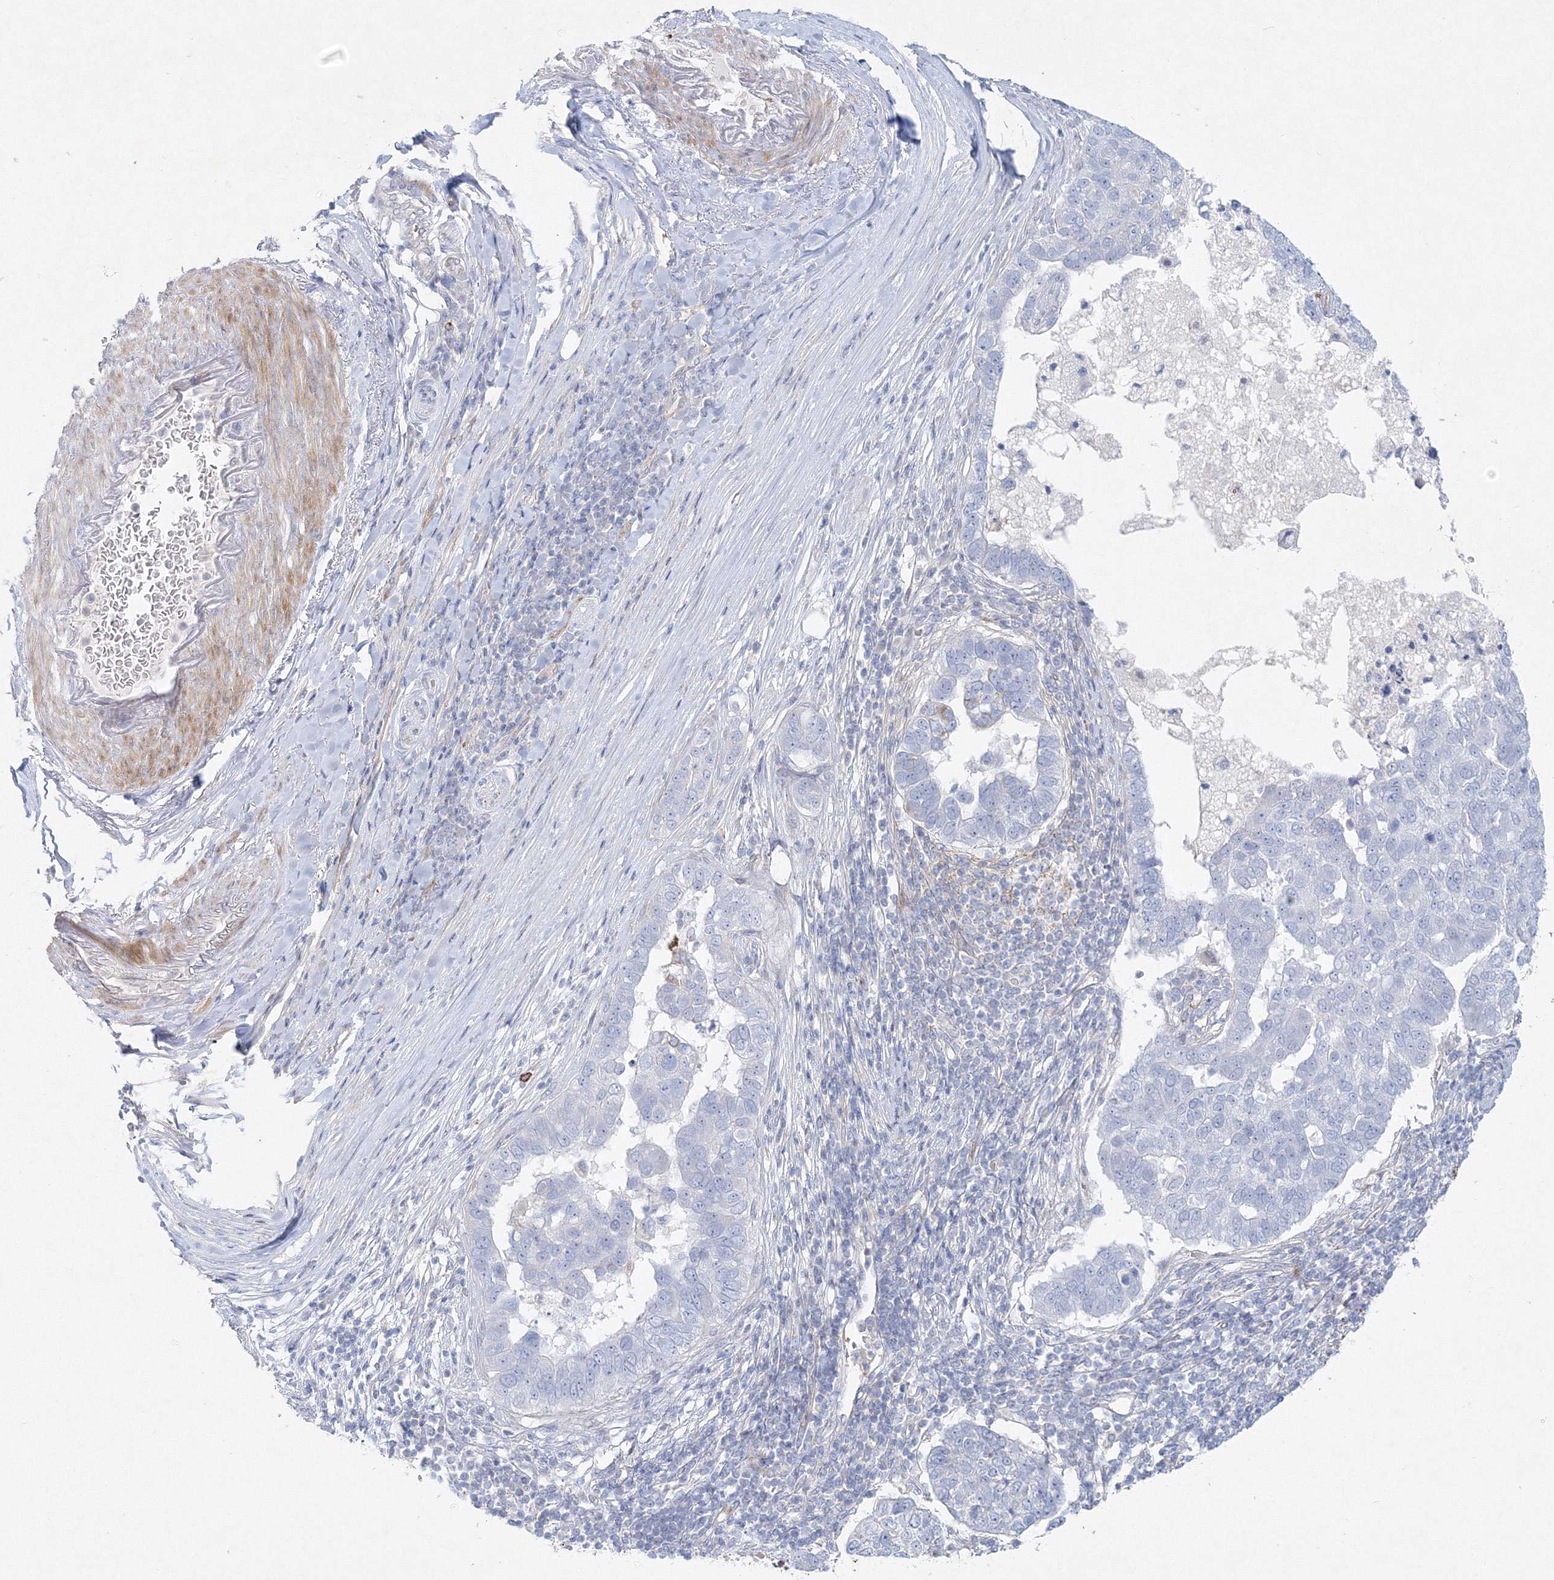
{"staining": {"intensity": "negative", "quantity": "none", "location": "none"}, "tissue": "pancreatic cancer", "cell_type": "Tumor cells", "image_type": "cancer", "snomed": [{"axis": "morphology", "description": "Adenocarcinoma, NOS"}, {"axis": "topography", "description": "Pancreas"}], "caption": "The photomicrograph exhibits no significant staining in tumor cells of adenocarcinoma (pancreatic). (Stains: DAB immunohistochemistry (IHC) with hematoxylin counter stain, Microscopy: brightfield microscopy at high magnification).", "gene": "DNAH1", "patient": {"sex": "female", "age": 61}}